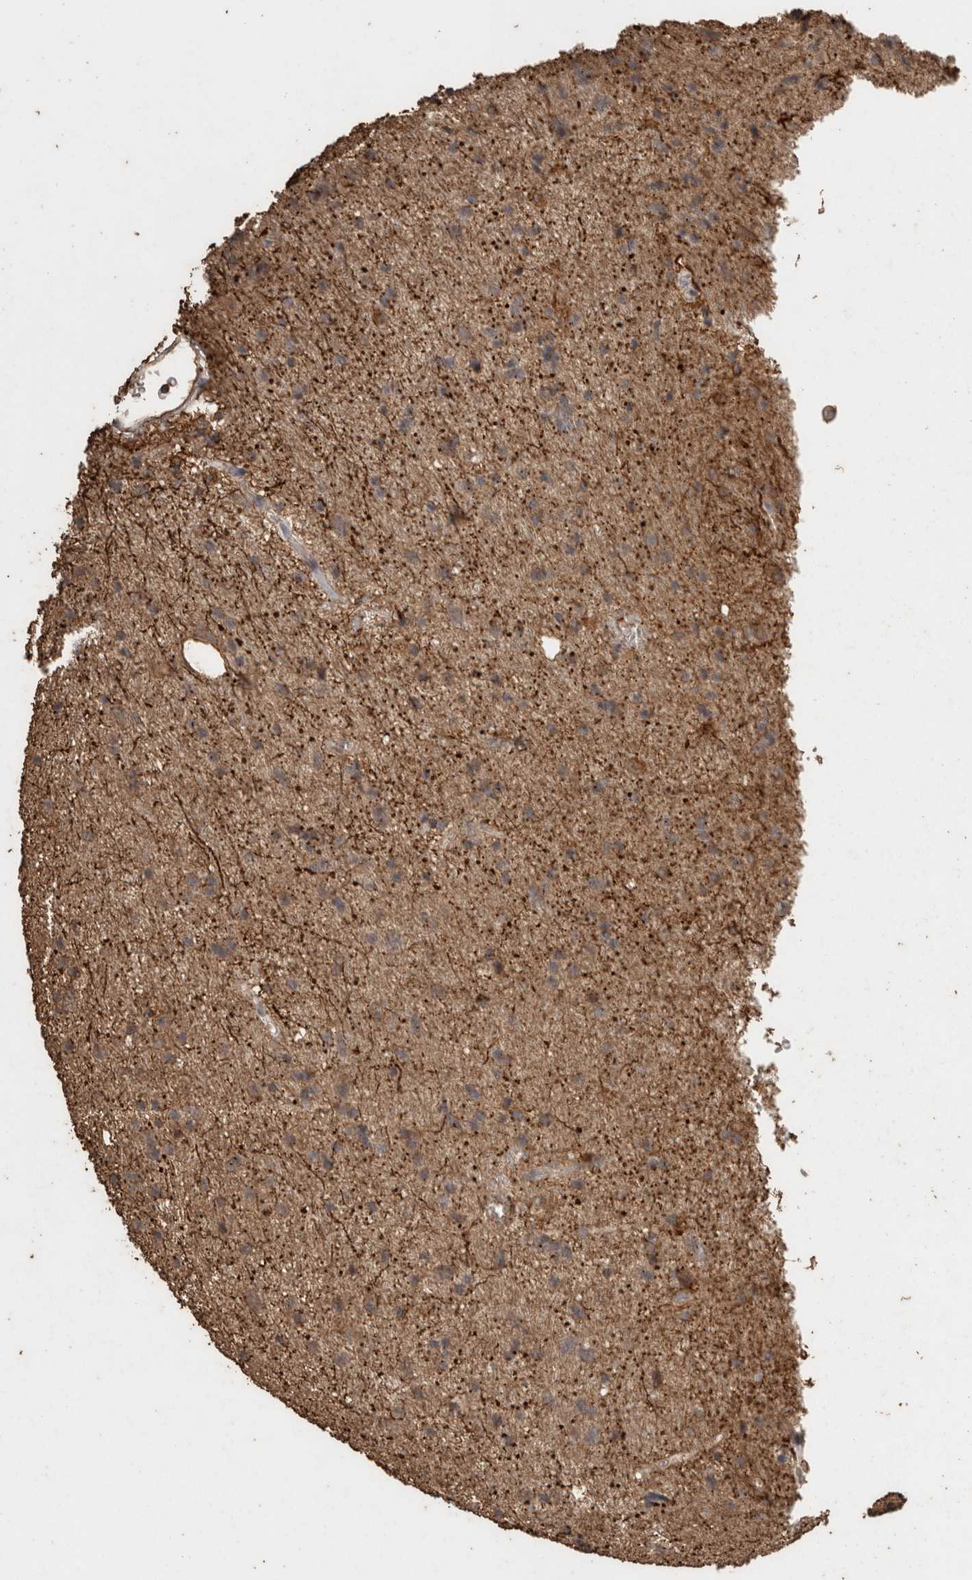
{"staining": {"intensity": "weak", "quantity": ">75%", "location": "cytoplasmic/membranous"}, "tissue": "glioma", "cell_type": "Tumor cells", "image_type": "cancer", "snomed": [{"axis": "morphology", "description": "Glioma, malignant, Low grade"}, {"axis": "topography", "description": "Brain"}], "caption": "Human malignant glioma (low-grade) stained with a protein marker demonstrates weak staining in tumor cells.", "gene": "CX3CL1", "patient": {"sex": "male", "age": 77}}